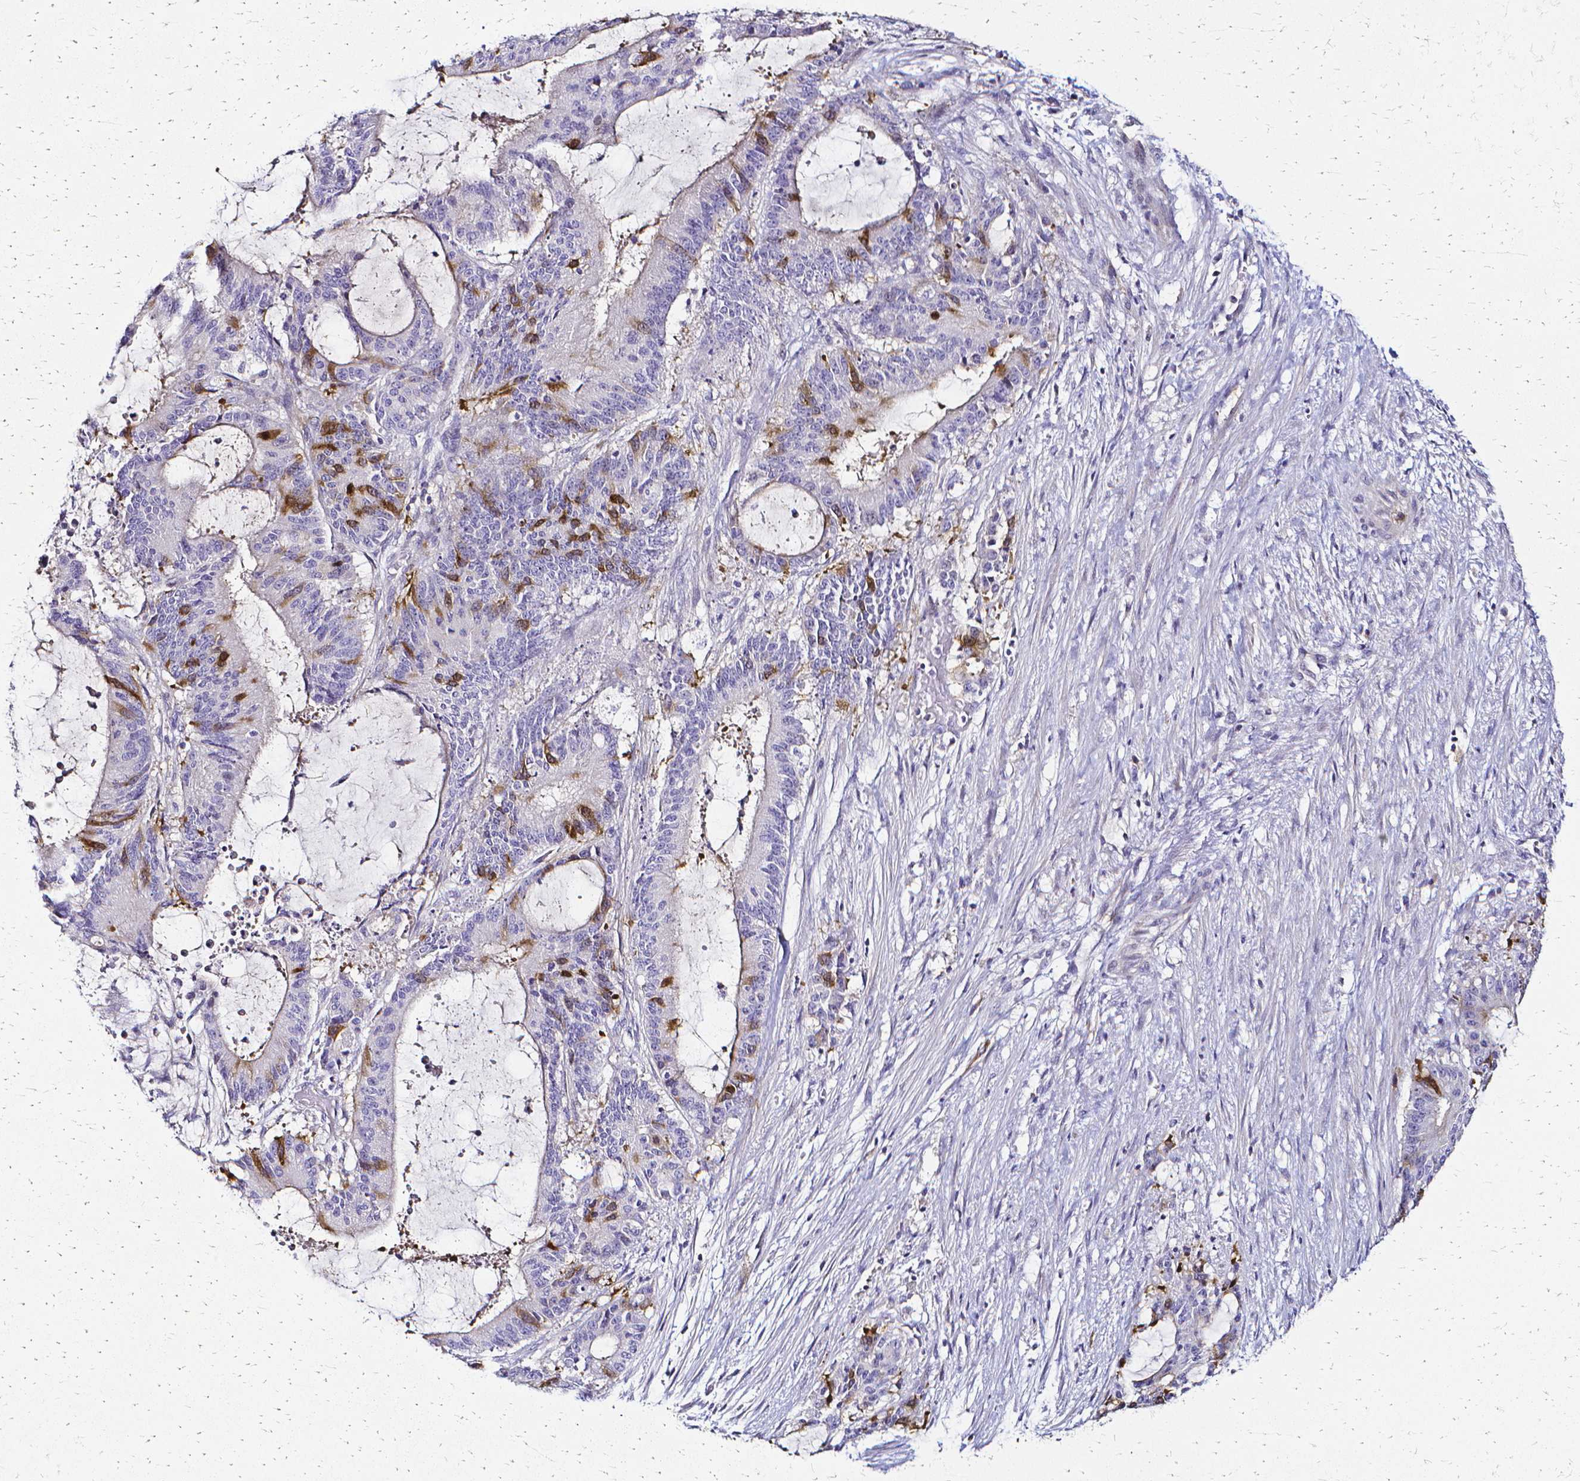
{"staining": {"intensity": "strong", "quantity": "<25%", "location": "cytoplasmic/membranous"}, "tissue": "liver cancer", "cell_type": "Tumor cells", "image_type": "cancer", "snomed": [{"axis": "morphology", "description": "Normal tissue, NOS"}, {"axis": "morphology", "description": "Cholangiocarcinoma"}, {"axis": "topography", "description": "Liver"}, {"axis": "topography", "description": "Peripheral nerve tissue"}], "caption": "The photomicrograph shows immunohistochemical staining of liver cancer (cholangiocarcinoma). There is strong cytoplasmic/membranous positivity is seen in approximately <25% of tumor cells. (DAB IHC, brown staining for protein, blue staining for nuclei).", "gene": "CCNB1", "patient": {"sex": "female", "age": 73}}